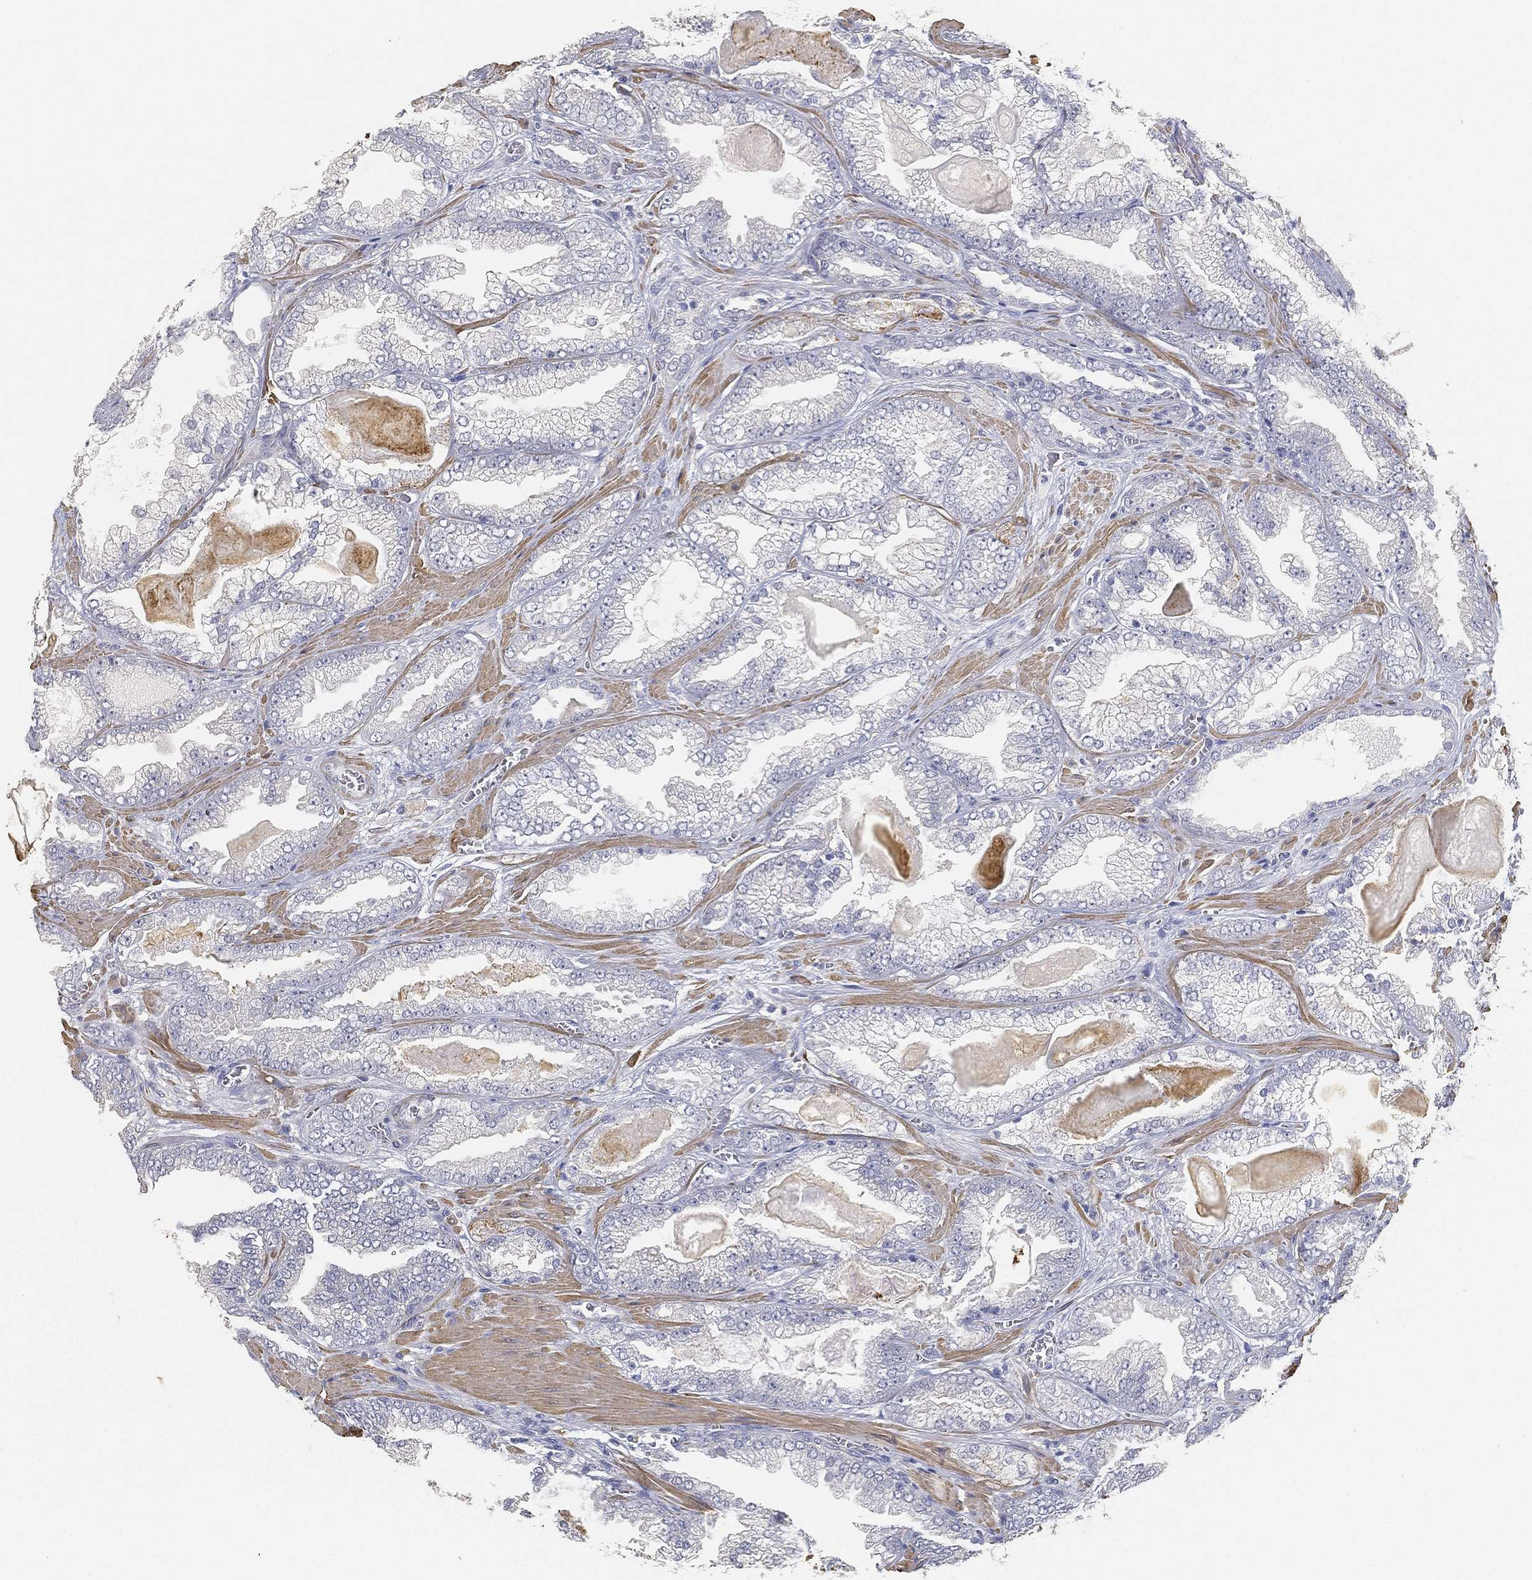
{"staining": {"intensity": "negative", "quantity": "none", "location": "none"}, "tissue": "prostate cancer", "cell_type": "Tumor cells", "image_type": "cancer", "snomed": [{"axis": "morphology", "description": "Adenocarcinoma, Low grade"}, {"axis": "topography", "description": "Prostate"}], "caption": "Tumor cells are negative for protein expression in human prostate cancer (low-grade adenocarcinoma).", "gene": "GPR61", "patient": {"sex": "male", "age": 57}}